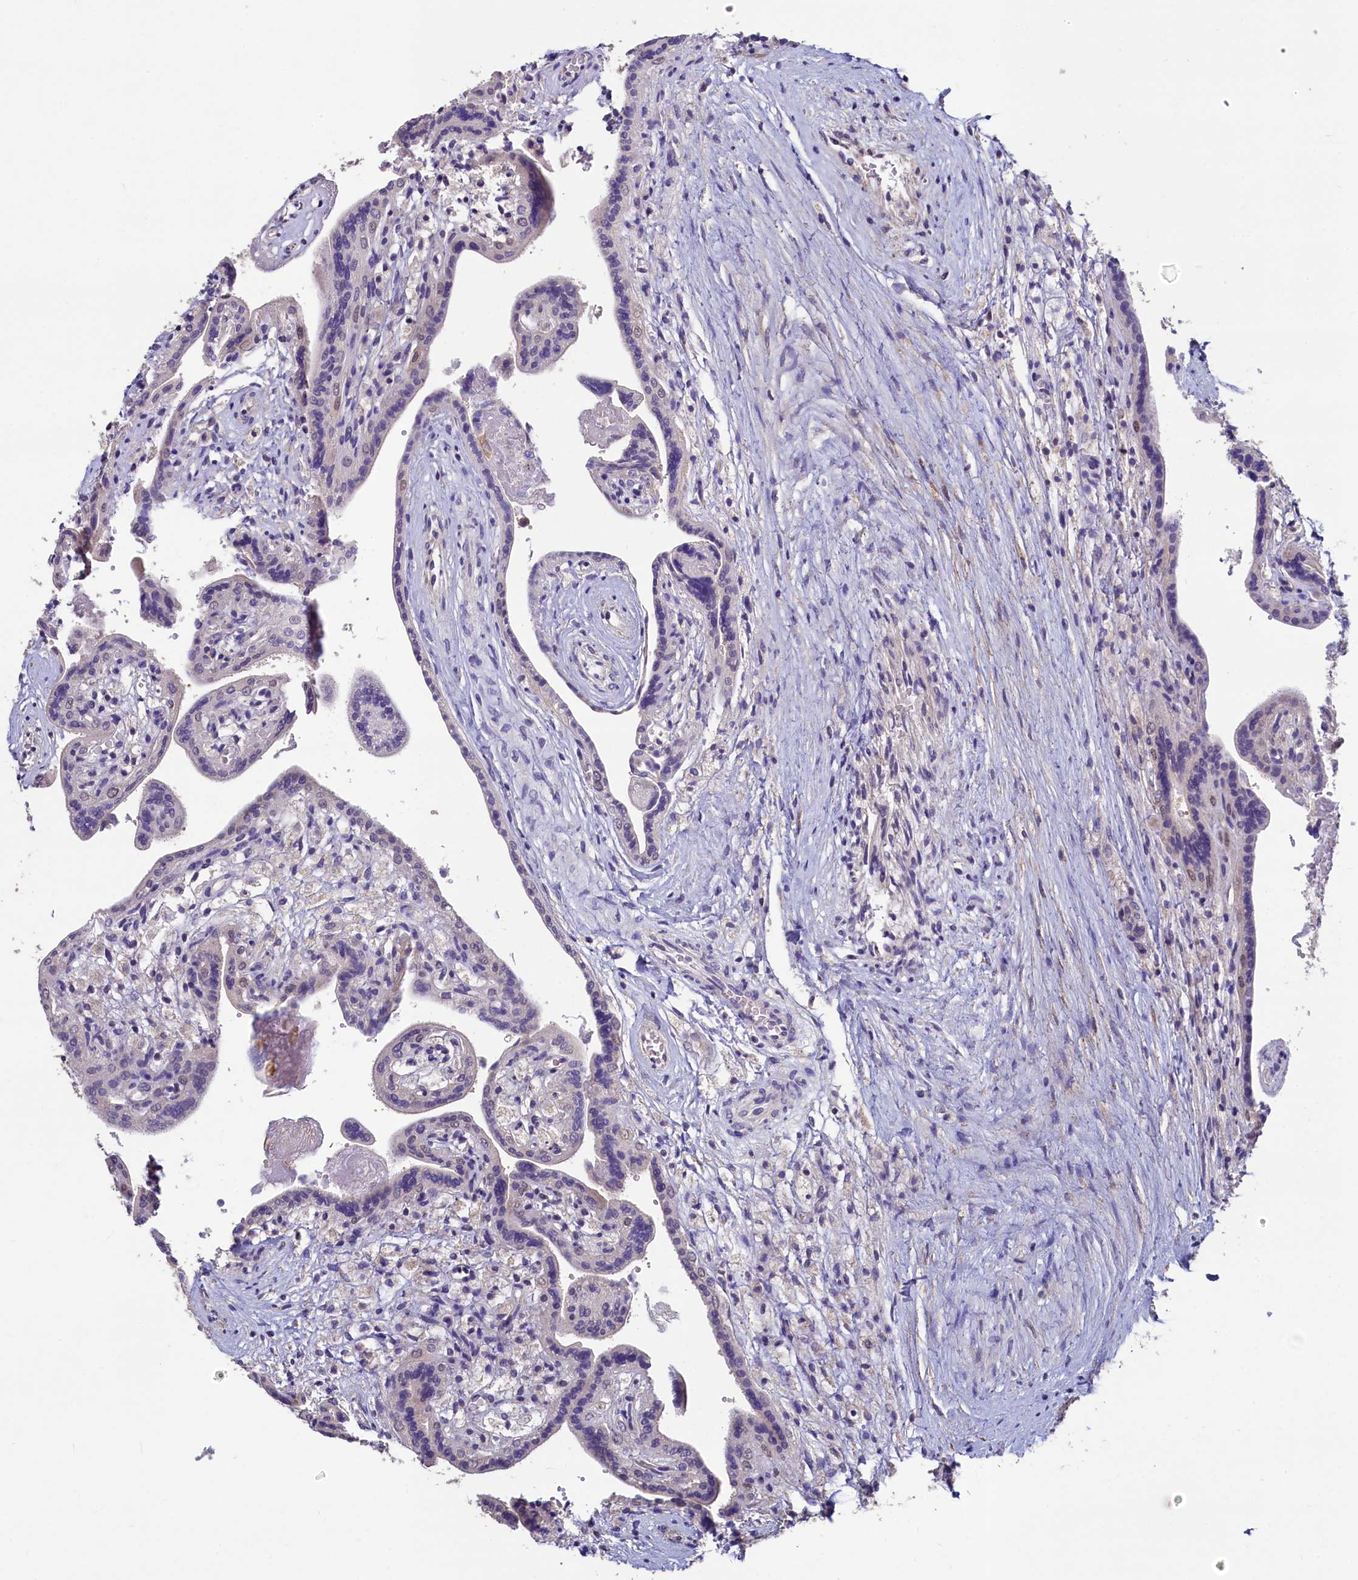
{"staining": {"intensity": "weak", "quantity": "<25%", "location": "cytoplasmic/membranous"}, "tissue": "placenta", "cell_type": "Trophoblastic cells", "image_type": "normal", "snomed": [{"axis": "morphology", "description": "Normal tissue, NOS"}, {"axis": "topography", "description": "Placenta"}], "caption": "Immunohistochemical staining of benign human placenta shows no significant expression in trophoblastic cells. The staining was performed using DAB to visualize the protein expression in brown, while the nuclei were stained in blue with hematoxylin (Magnification: 20x).", "gene": "SPATA2L", "patient": {"sex": "female", "age": 37}}